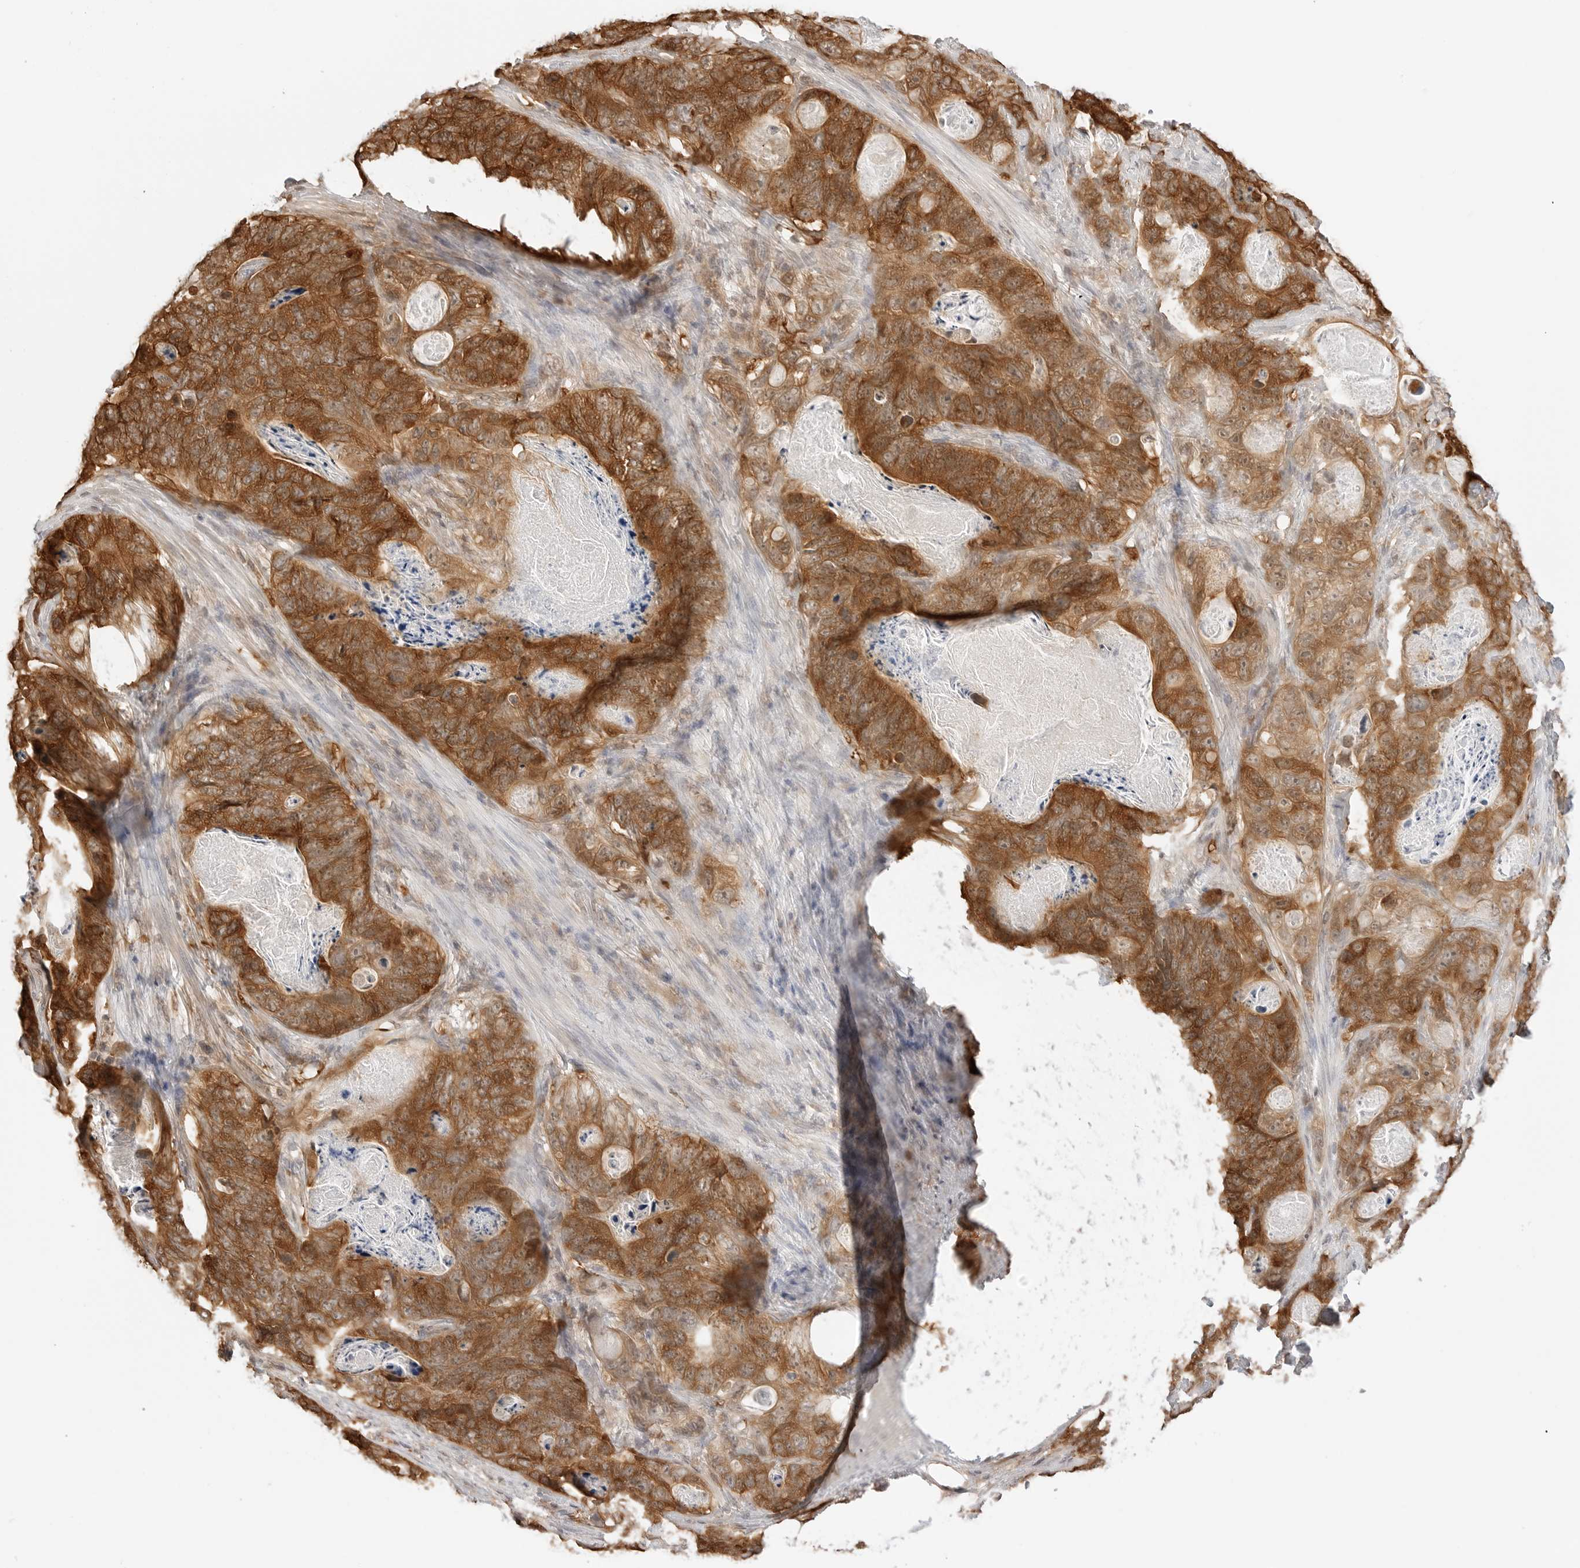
{"staining": {"intensity": "strong", "quantity": ">75%", "location": "cytoplasmic/membranous"}, "tissue": "stomach cancer", "cell_type": "Tumor cells", "image_type": "cancer", "snomed": [{"axis": "morphology", "description": "Normal tissue, NOS"}, {"axis": "morphology", "description": "Adenocarcinoma, NOS"}, {"axis": "topography", "description": "Stomach"}], "caption": "Tumor cells demonstrate high levels of strong cytoplasmic/membranous positivity in about >75% of cells in stomach adenocarcinoma.", "gene": "NUDC", "patient": {"sex": "female", "age": 89}}